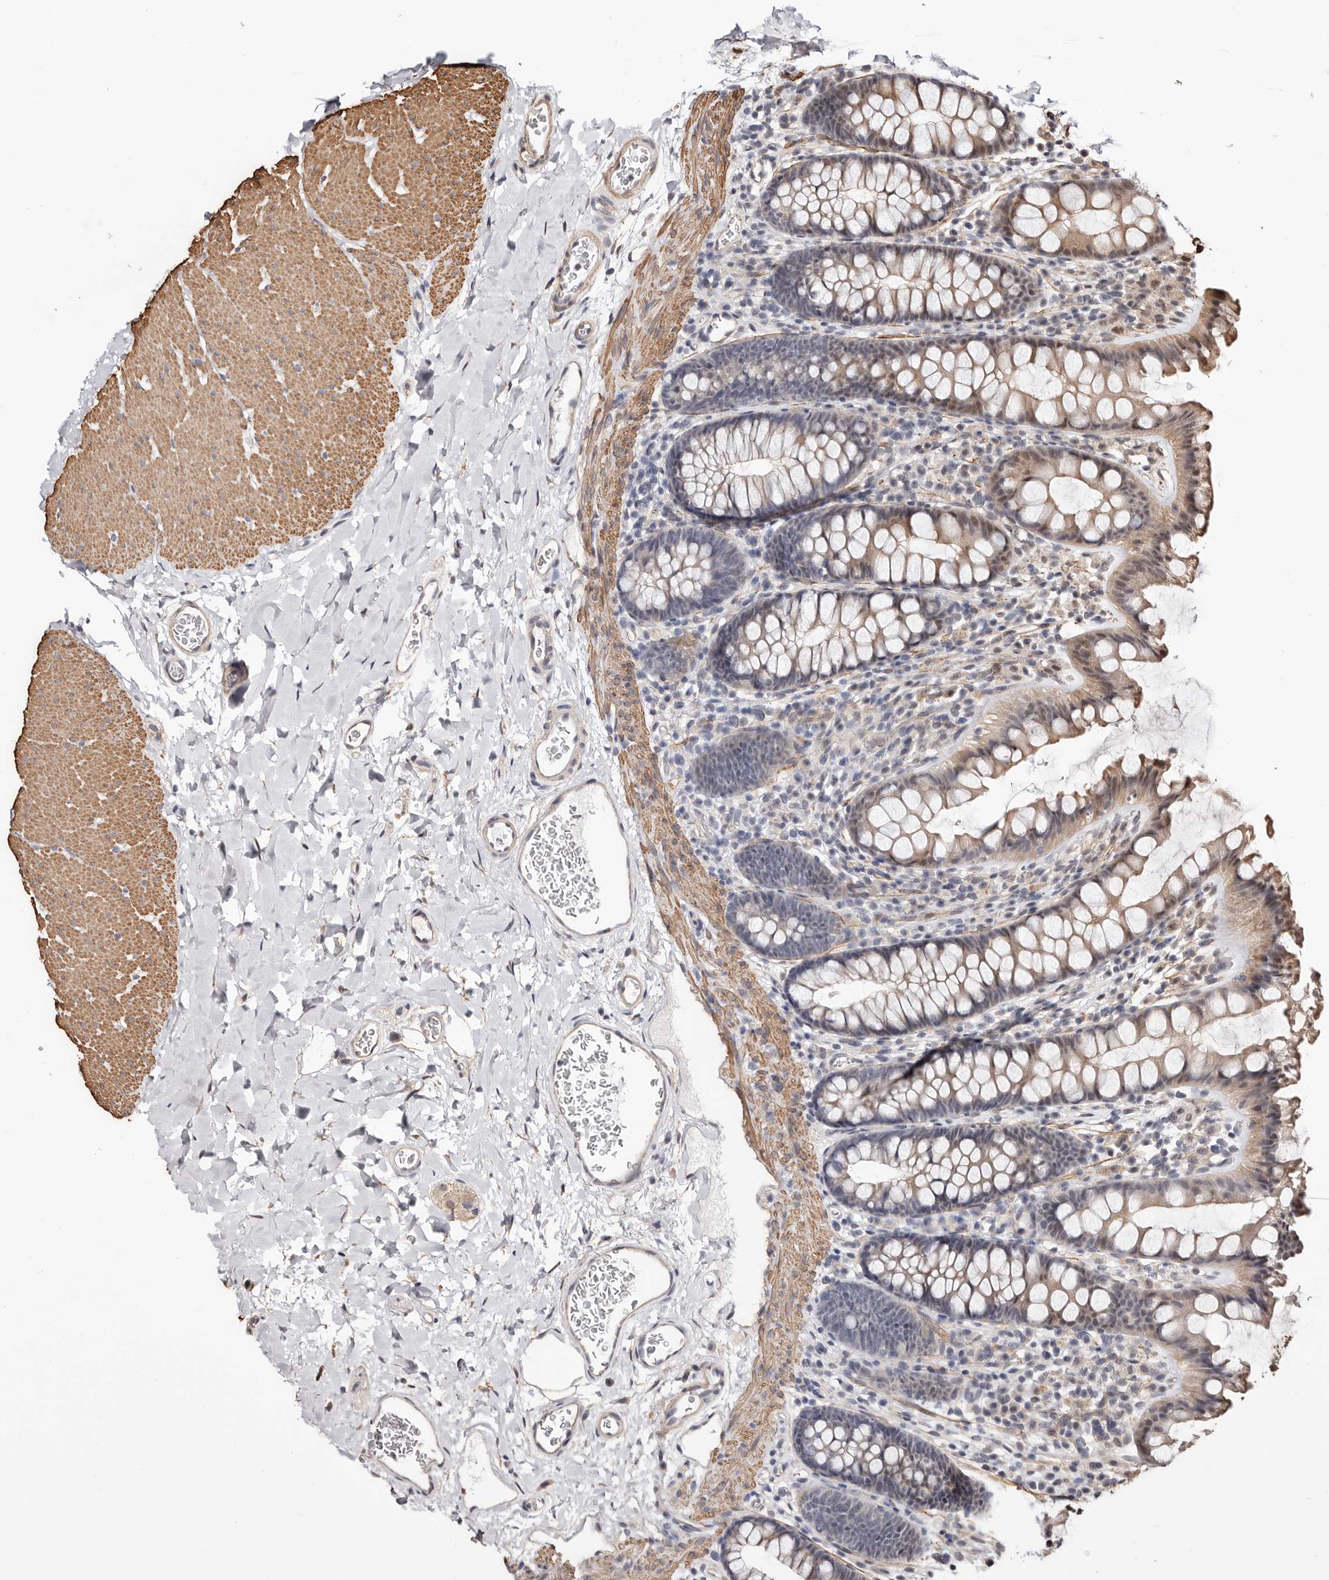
{"staining": {"intensity": "negative", "quantity": "none", "location": "none"}, "tissue": "colon", "cell_type": "Endothelial cells", "image_type": "normal", "snomed": [{"axis": "morphology", "description": "Normal tissue, NOS"}, {"axis": "topography", "description": "Colon"}], "caption": "An IHC image of normal colon is shown. There is no staining in endothelial cells of colon. Nuclei are stained in blue.", "gene": "TRIP13", "patient": {"sex": "female", "age": 62}}